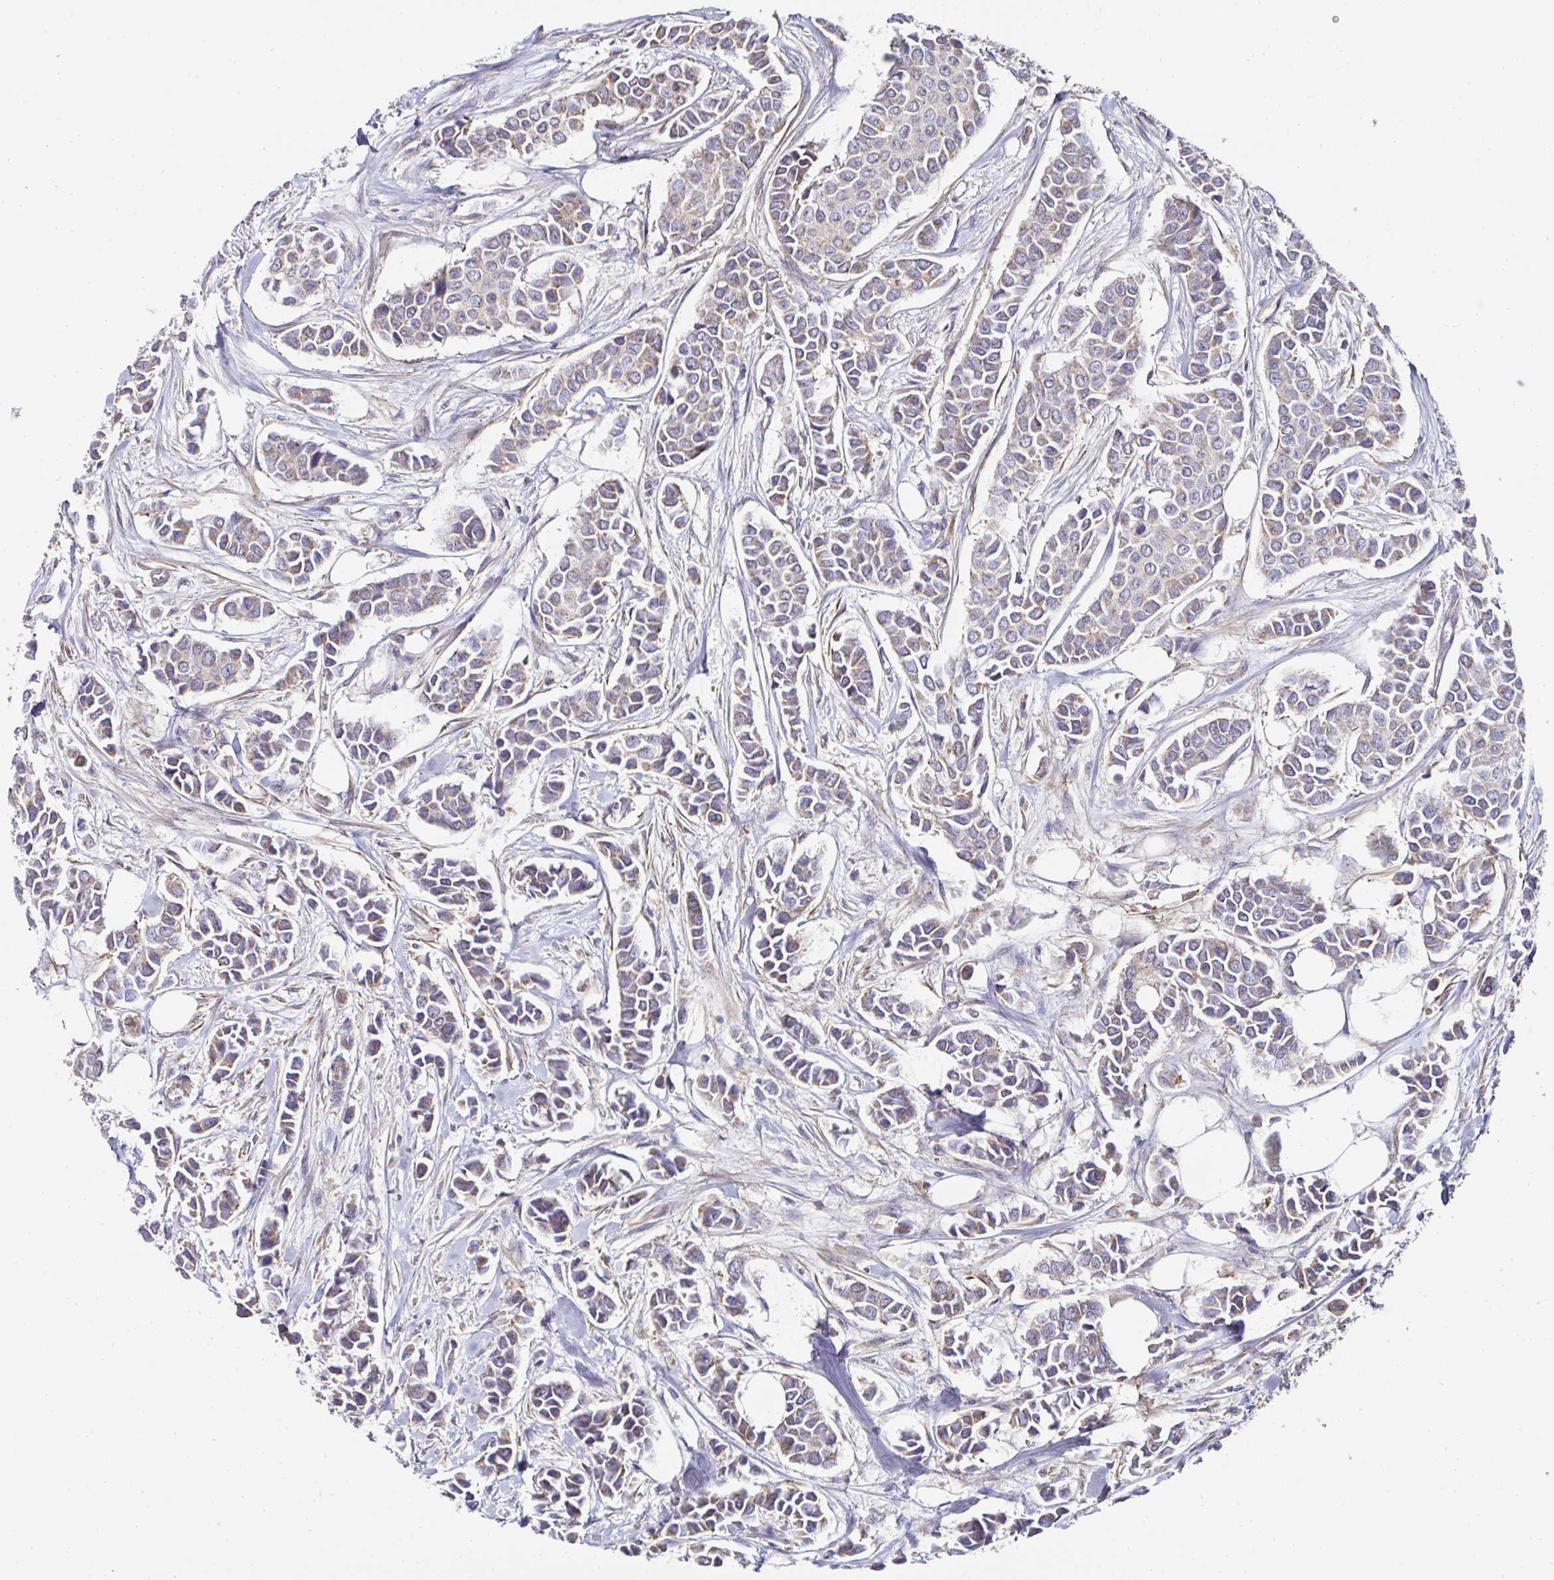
{"staining": {"intensity": "moderate", "quantity": "25%-75%", "location": "cytoplasmic/membranous"}, "tissue": "breast cancer", "cell_type": "Tumor cells", "image_type": "cancer", "snomed": [{"axis": "morphology", "description": "Duct carcinoma"}, {"axis": "topography", "description": "Breast"}], "caption": "DAB (3,3'-diaminobenzidine) immunohistochemical staining of human invasive ductal carcinoma (breast) reveals moderate cytoplasmic/membranous protein staining in about 25%-75% of tumor cells.", "gene": "DZANK1", "patient": {"sex": "female", "age": 84}}